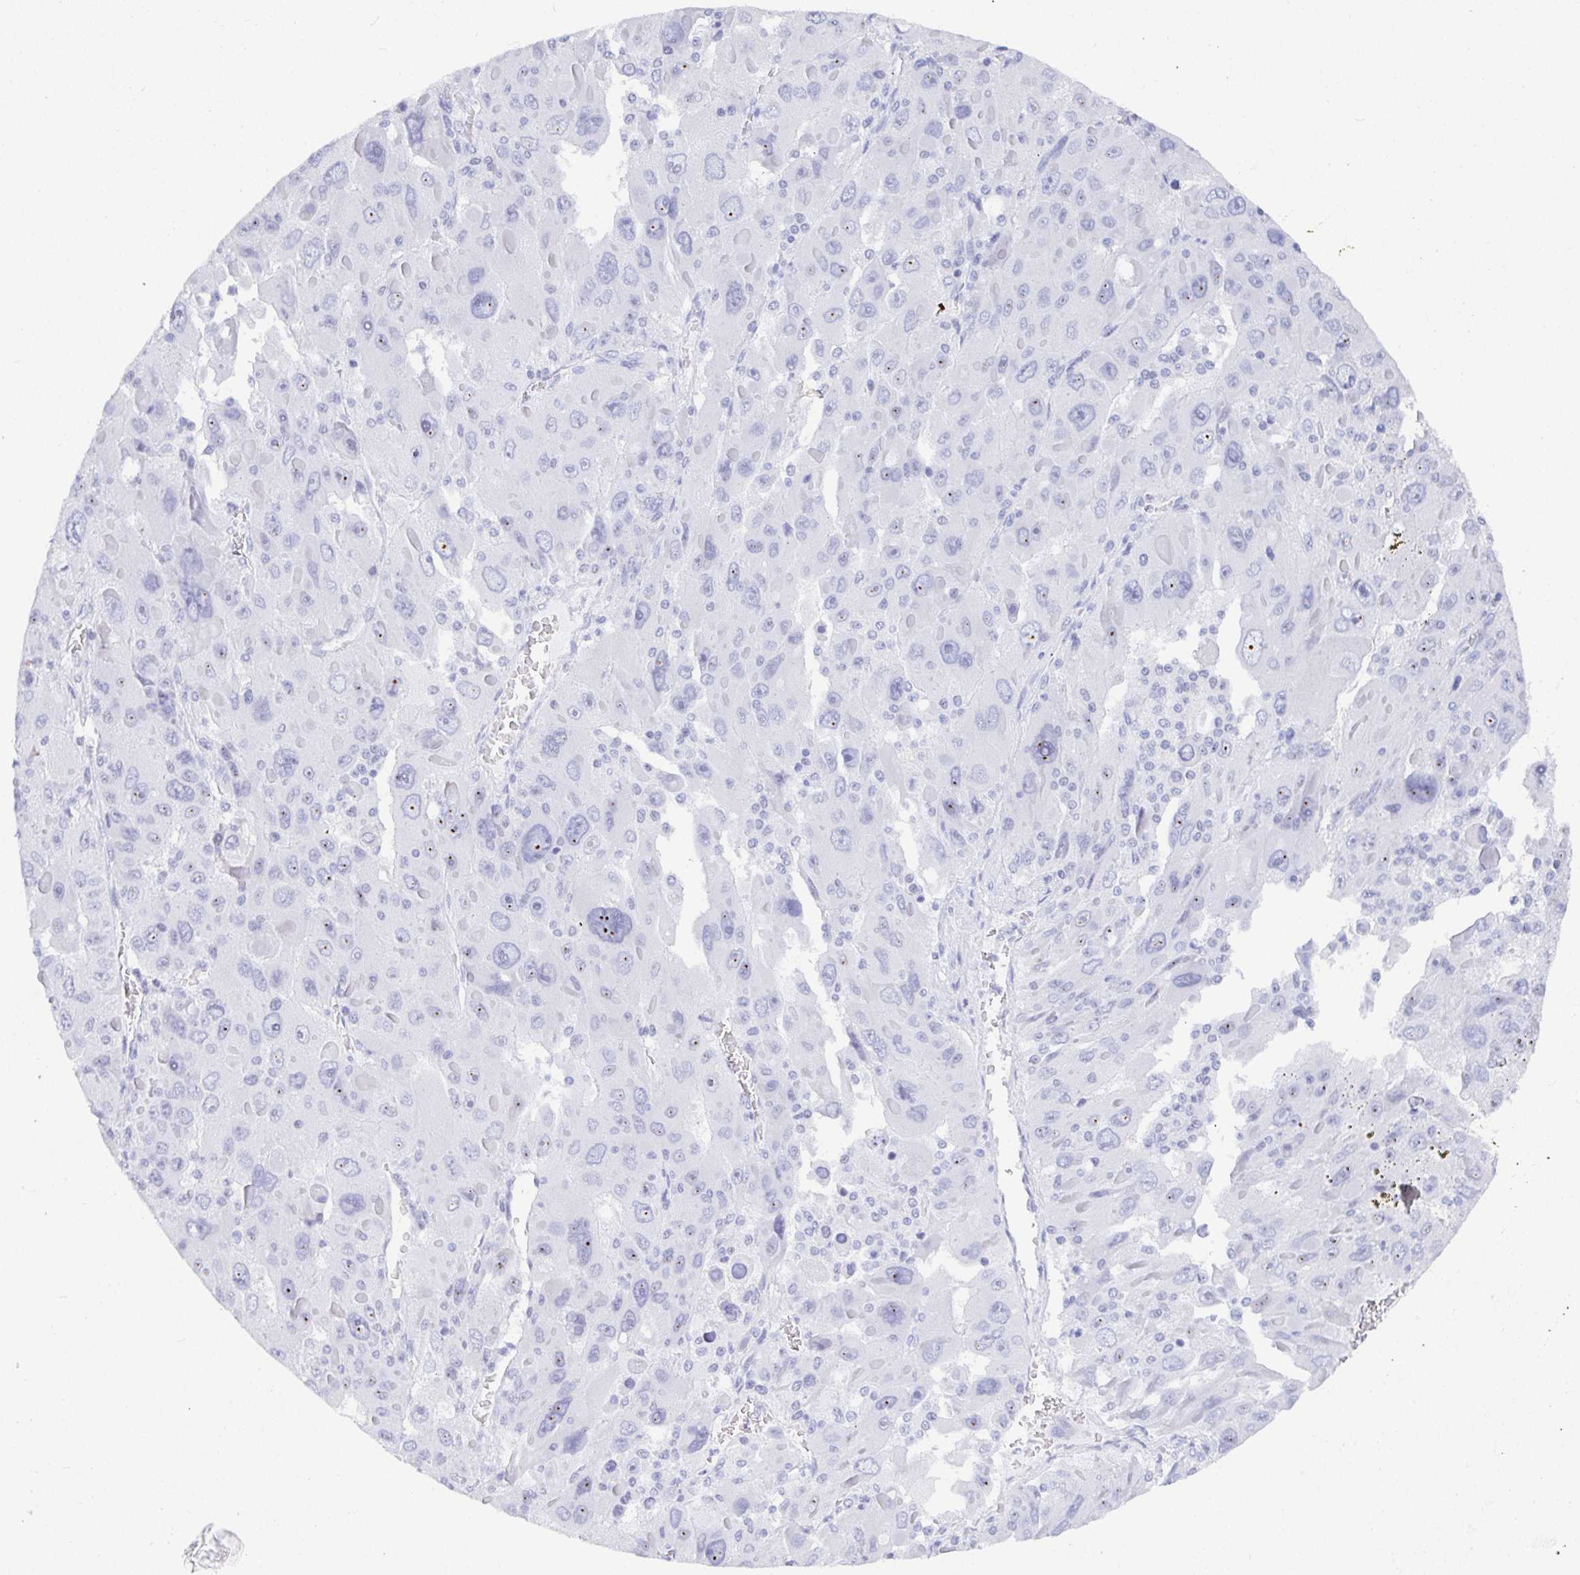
{"staining": {"intensity": "moderate", "quantity": "<25%", "location": "nuclear"}, "tissue": "liver cancer", "cell_type": "Tumor cells", "image_type": "cancer", "snomed": [{"axis": "morphology", "description": "Carcinoma, Hepatocellular, NOS"}, {"axis": "topography", "description": "Liver"}], "caption": "Human liver hepatocellular carcinoma stained for a protein (brown) exhibits moderate nuclear positive staining in about <25% of tumor cells.", "gene": "TMEM241", "patient": {"sex": "female", "age": 41}}